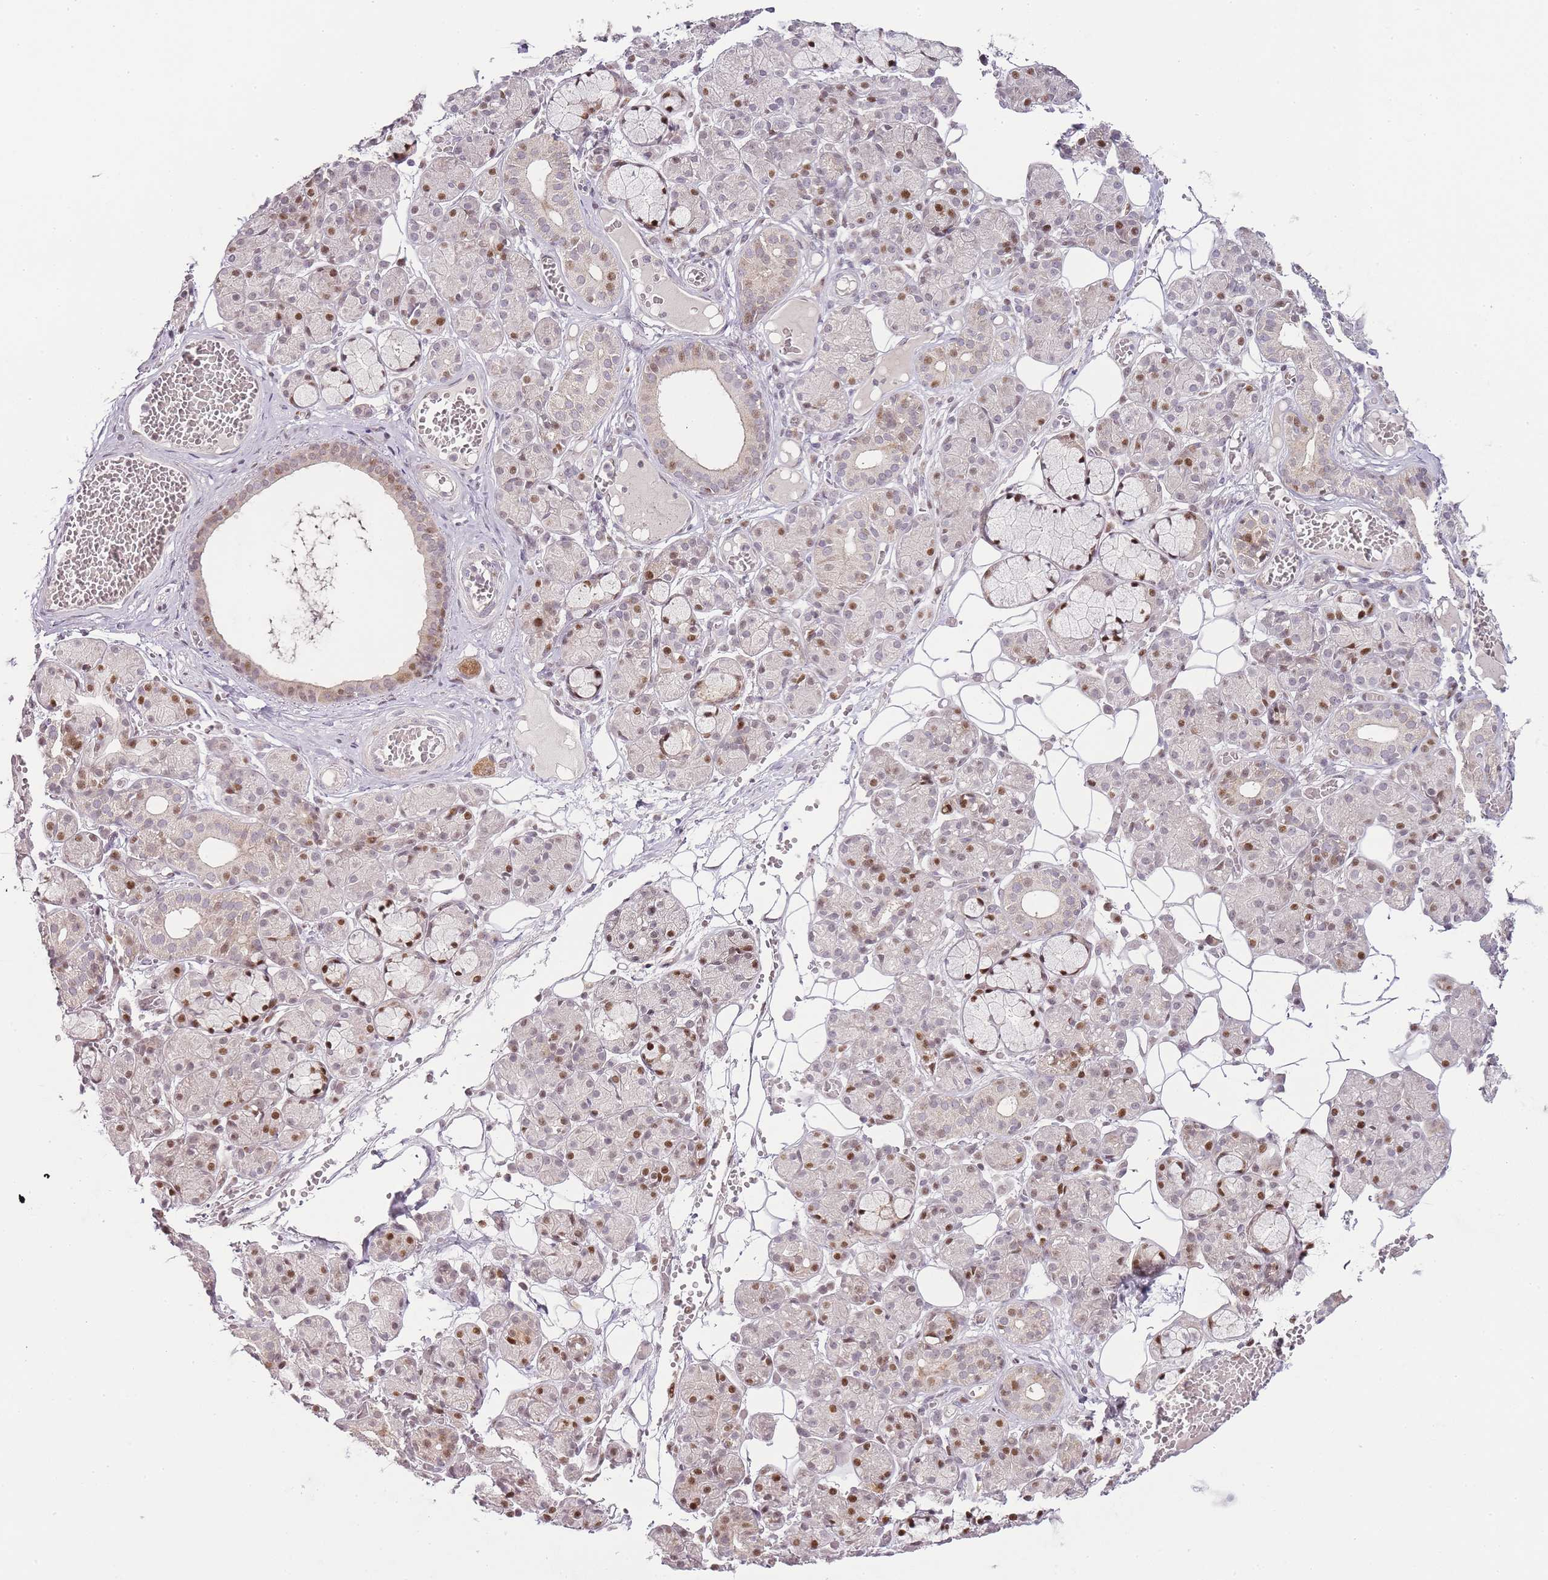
{"staining": {"intensity": "moderate", "quantity": "25%-75%", "location": "nuclear"}, "tissue": "salivary gland", "cell_type": "Glandular cells", "image_type": "normal", "snomed": [{"axis": "morphology", "description": "Normal tissue, NOS"}, {"axis": "topography", "description": "Salivary gland"}], "caption": "Salivary gland stained with a protein marker demonstrates moderate staining in glandular cells.", "gene": "OGG1", "patient": {"sex": "male", "age": 63}}